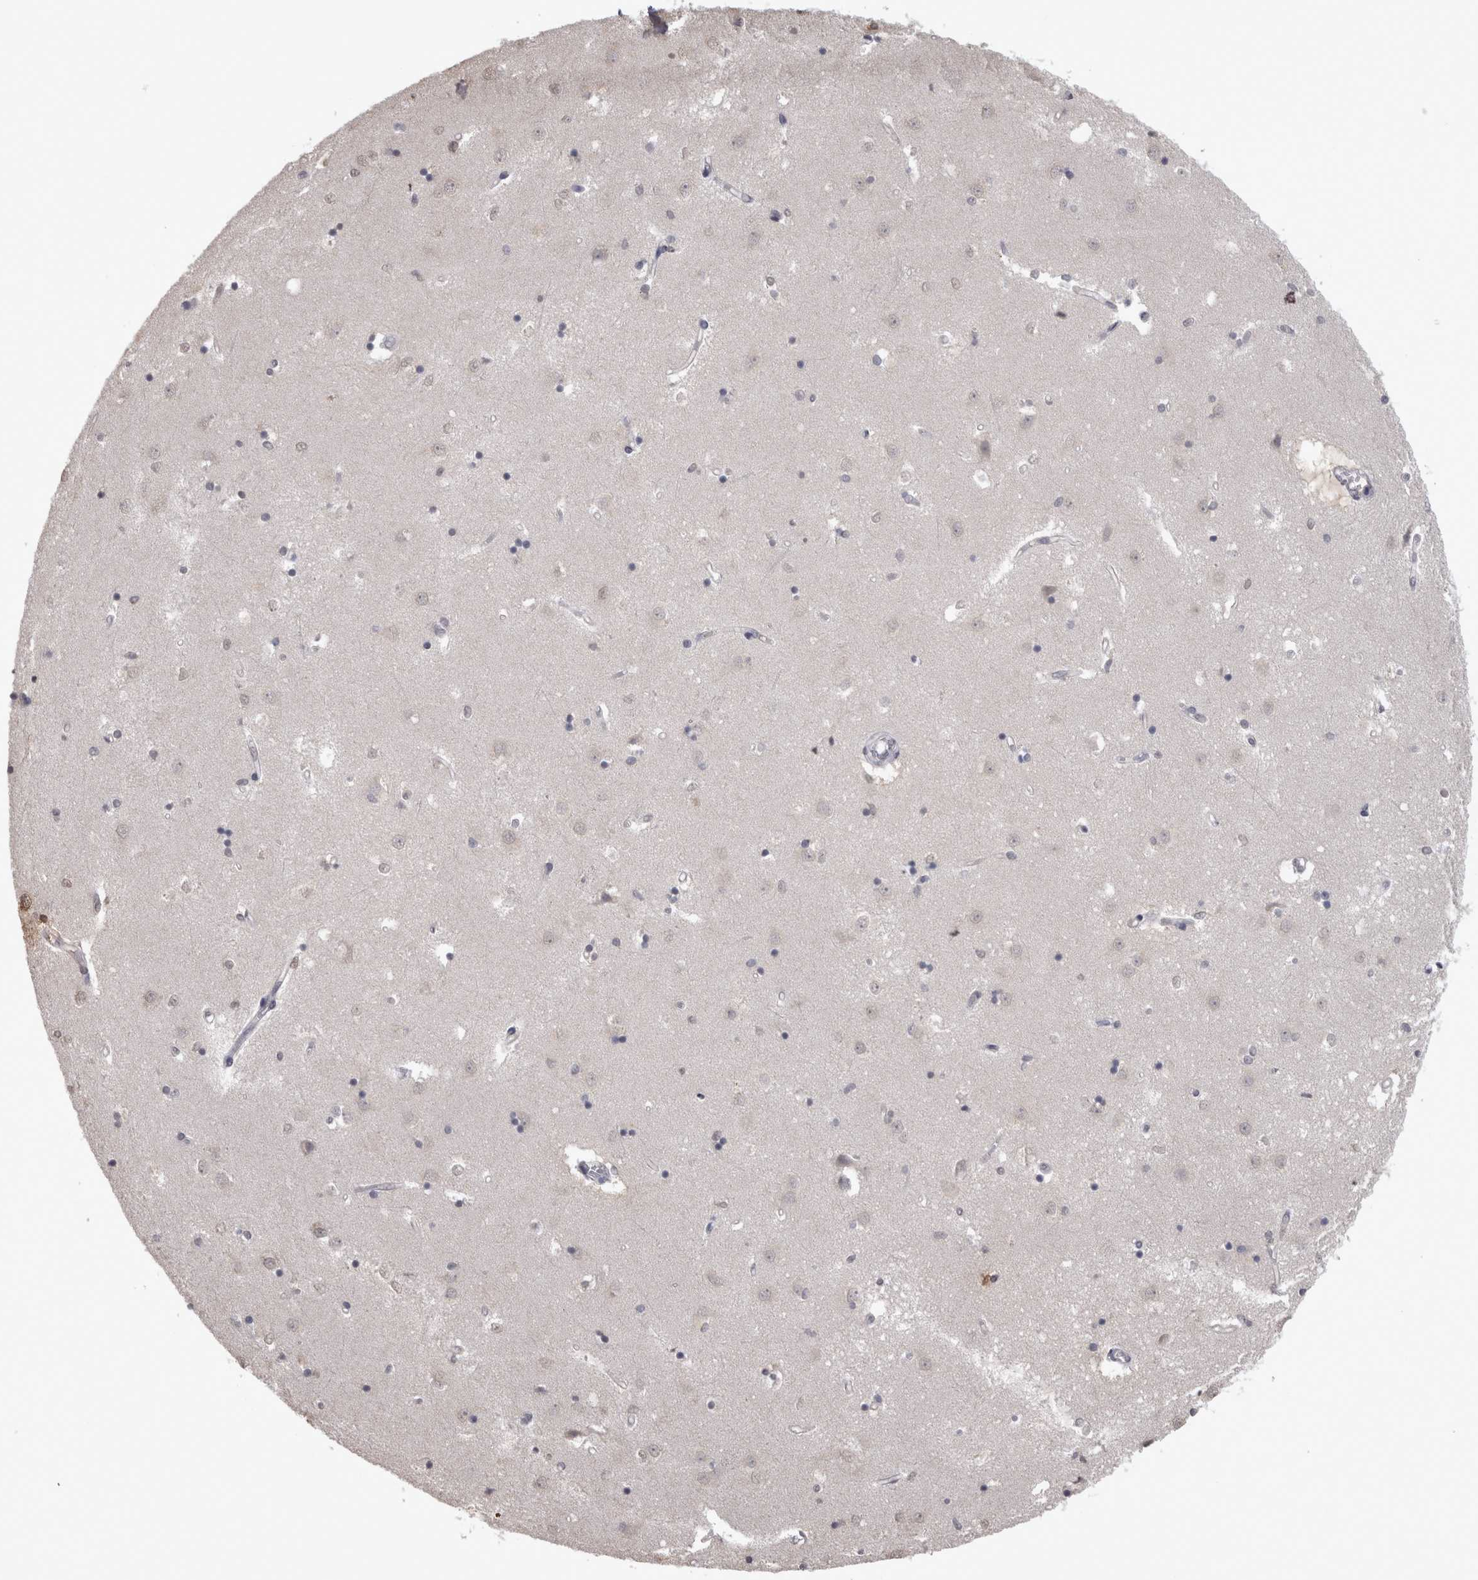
{"staining": {"intensity": "negative", "quantity": "none", "location": "none"}, "tissue": "caudate", "cell_type": "Glial cells", "image_type": "normal", "snomed": [{"axis": "morphology", "description": "Normal tissue, NOS"}, {"axis": "topography", "description": "Lateral ventricle wall"}], "caption": "Caudate stained for a protein using immunohistochemistry (IHC) displays no expression glial cells.", "gene": "LAX1", "patient": {"sex": "male", "age": 45}}